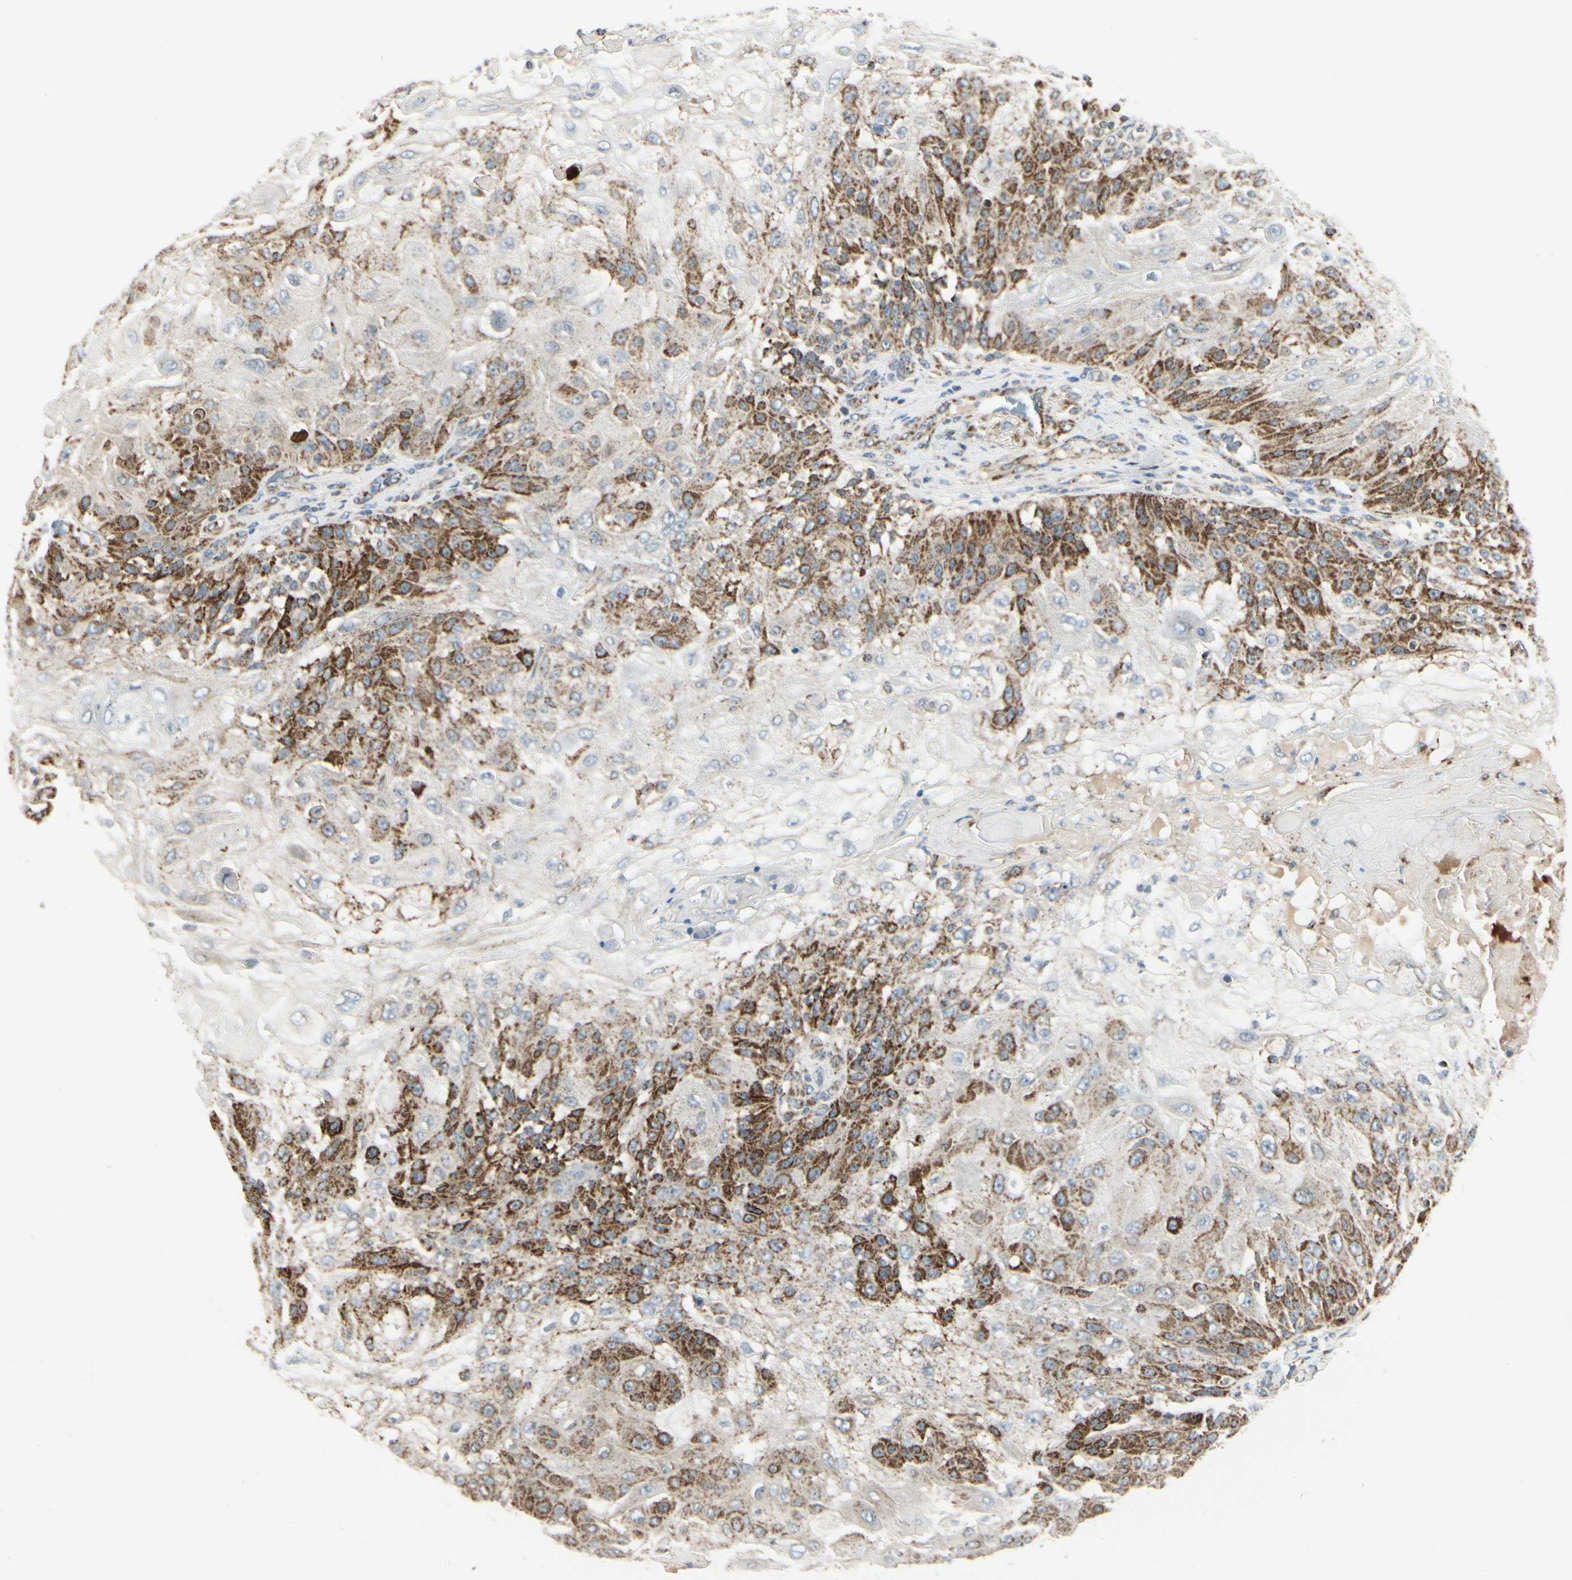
{"staining": {"intensity": "strong", "quantity": ">75%", "location": "cytoplasmic/membranous"}, "tissue": "skin cancer", "cell_type": "Tumor cells", "image_type": "cancer", "snomed": [{"axis": "morphology", "description": "Normal tissue, NOS"}, {"axis": "morphology", "description": "Squamous cell carcinoma, NOS"}, {"axis": "topography", "description": "Skin"}], "caption": "Approximately >75% of tumor cells in squamous cell carcinoma (skin) exhibit strong cytoplasmic/membranous protein expression as visualized by brown immunohistochemical staining.", "gene": "ANKS6", "patient": {"sex": "female", "age": 83}}